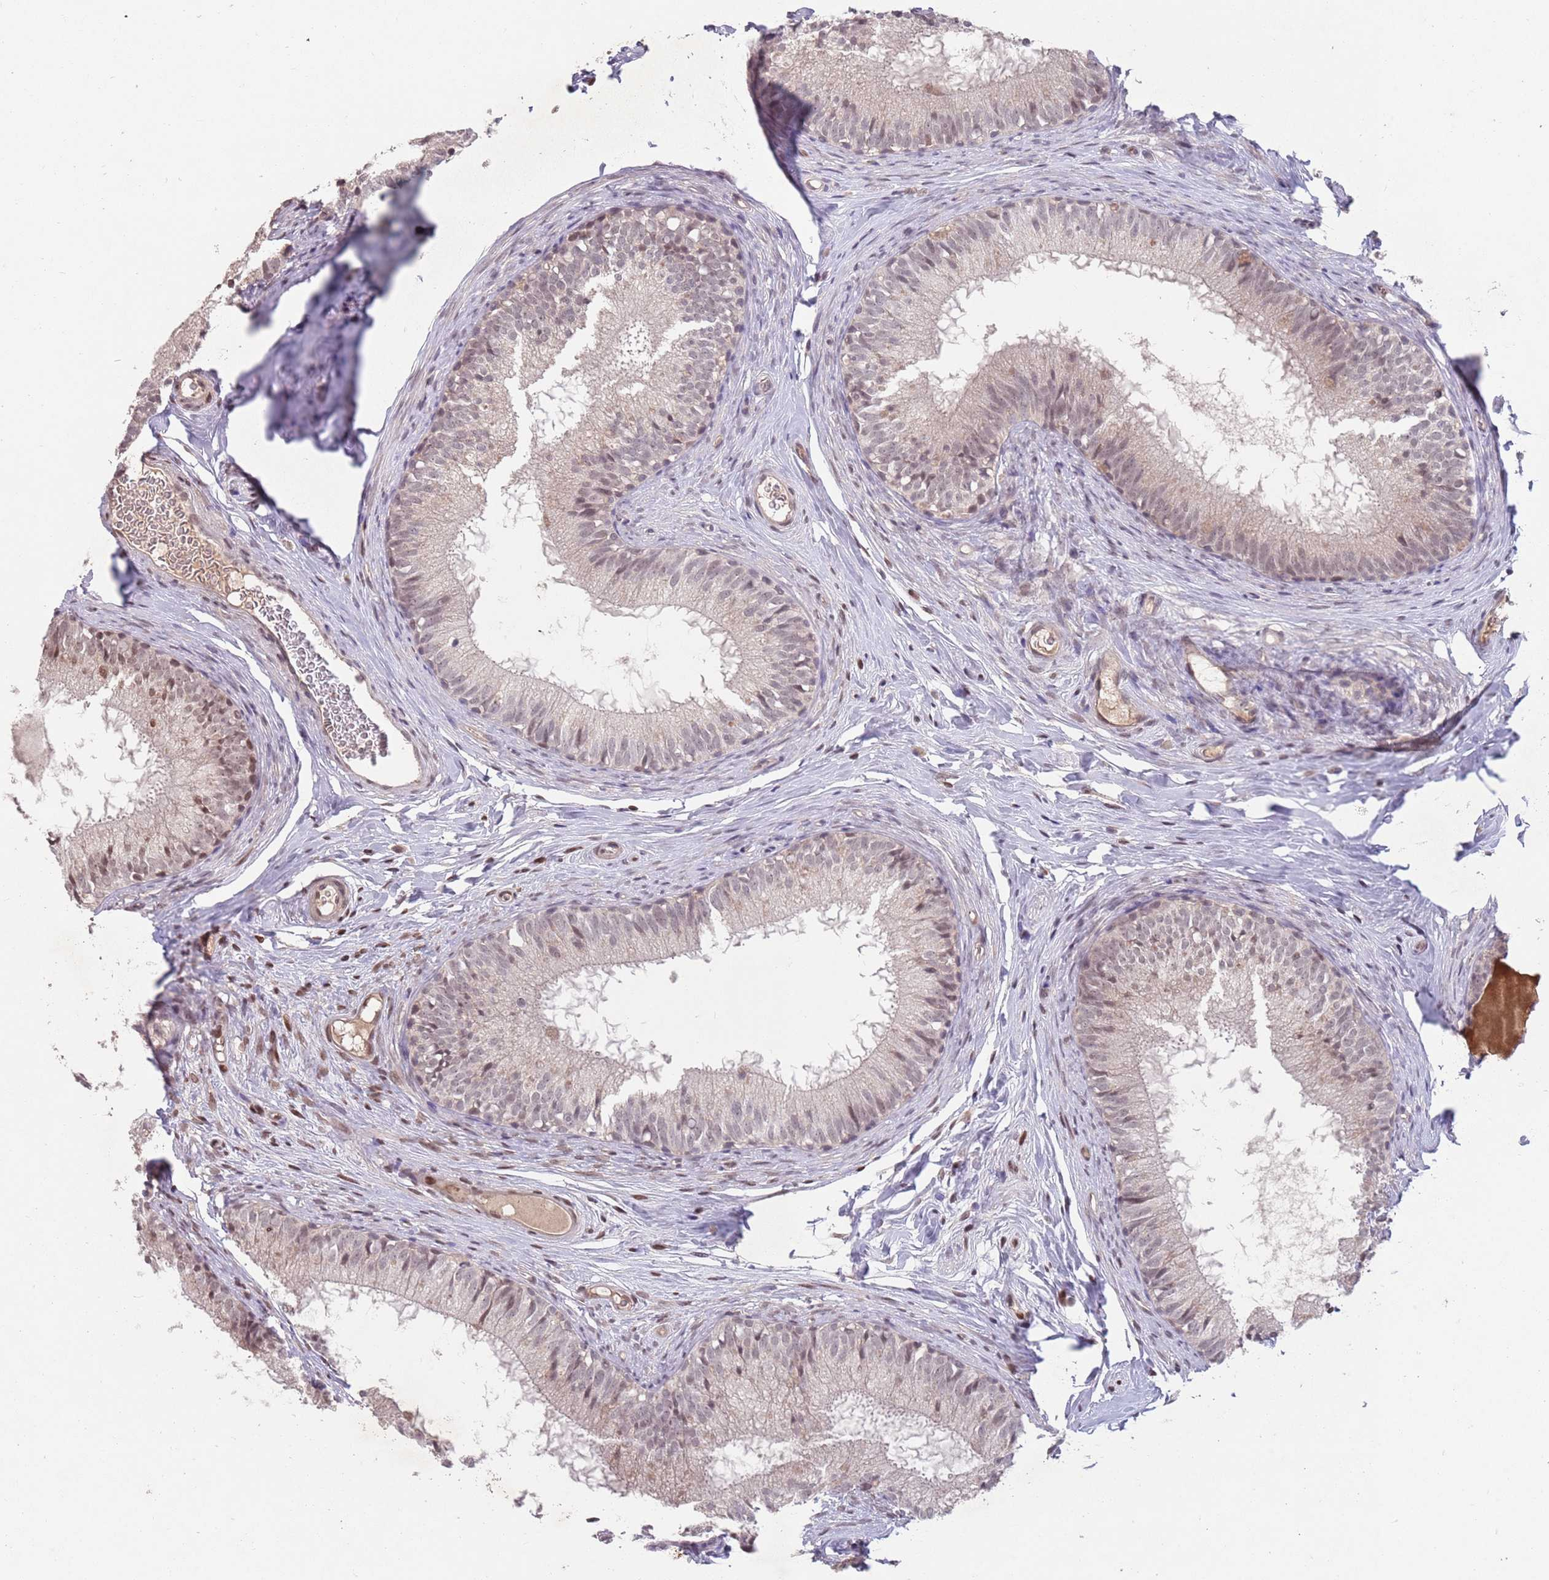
{"staining": {"intensity": "weak", "quantity": "<25%", "location": "nuclear"}, "tissue": "epididymis", "cell_type": "Glandular cells", "image_type": "normal", "snomed": [{"axis": "morphology", "description": "Normal tissue, NOS"}, {"axis": "topography", "description": "Epididymis"}], "caption": "Human epididymis stained for a protein using immunohistochemistry displays no staining in glandular cells.", "gene": "MEI1", "patient": {"sex": "male", "age": 25}}